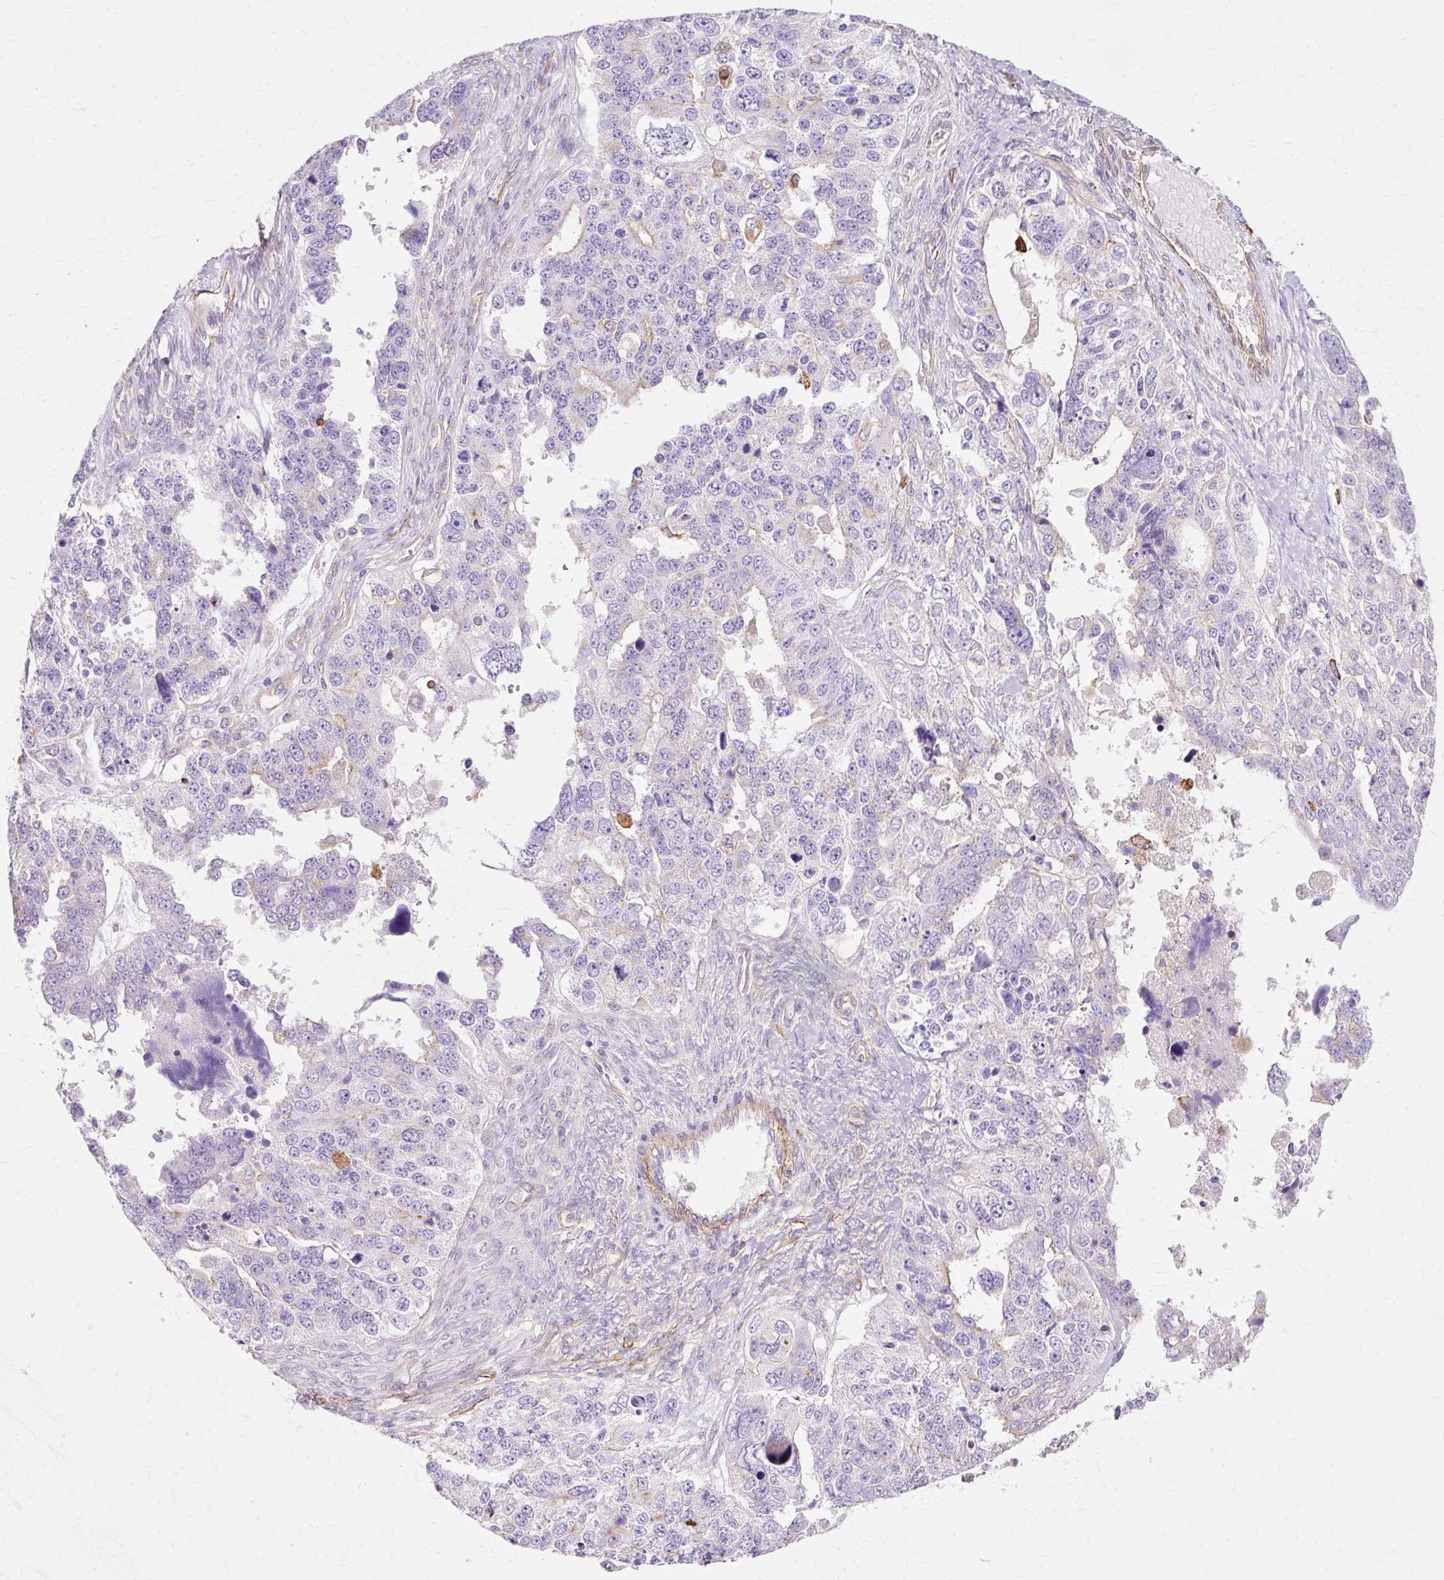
{"staining": {"intensity": "negative", "quantity": "none", "location": "none"}, "tissue": "ovarian cancer", "cell_type": "Tumor cells", "image_type": "cancer", "snomed": [{"axis": "morphology", "description": "Cystadenocarcinoma, serous, NOS"}, {"axis": "topography", "description": "Ovary"}], "caption": "Immunohistochemistry (IHC) of ovarian cancer displays no staining in tumor cells.", "gene": "TBC1D2B", "patient": {"sex": "female", "age": 76}}